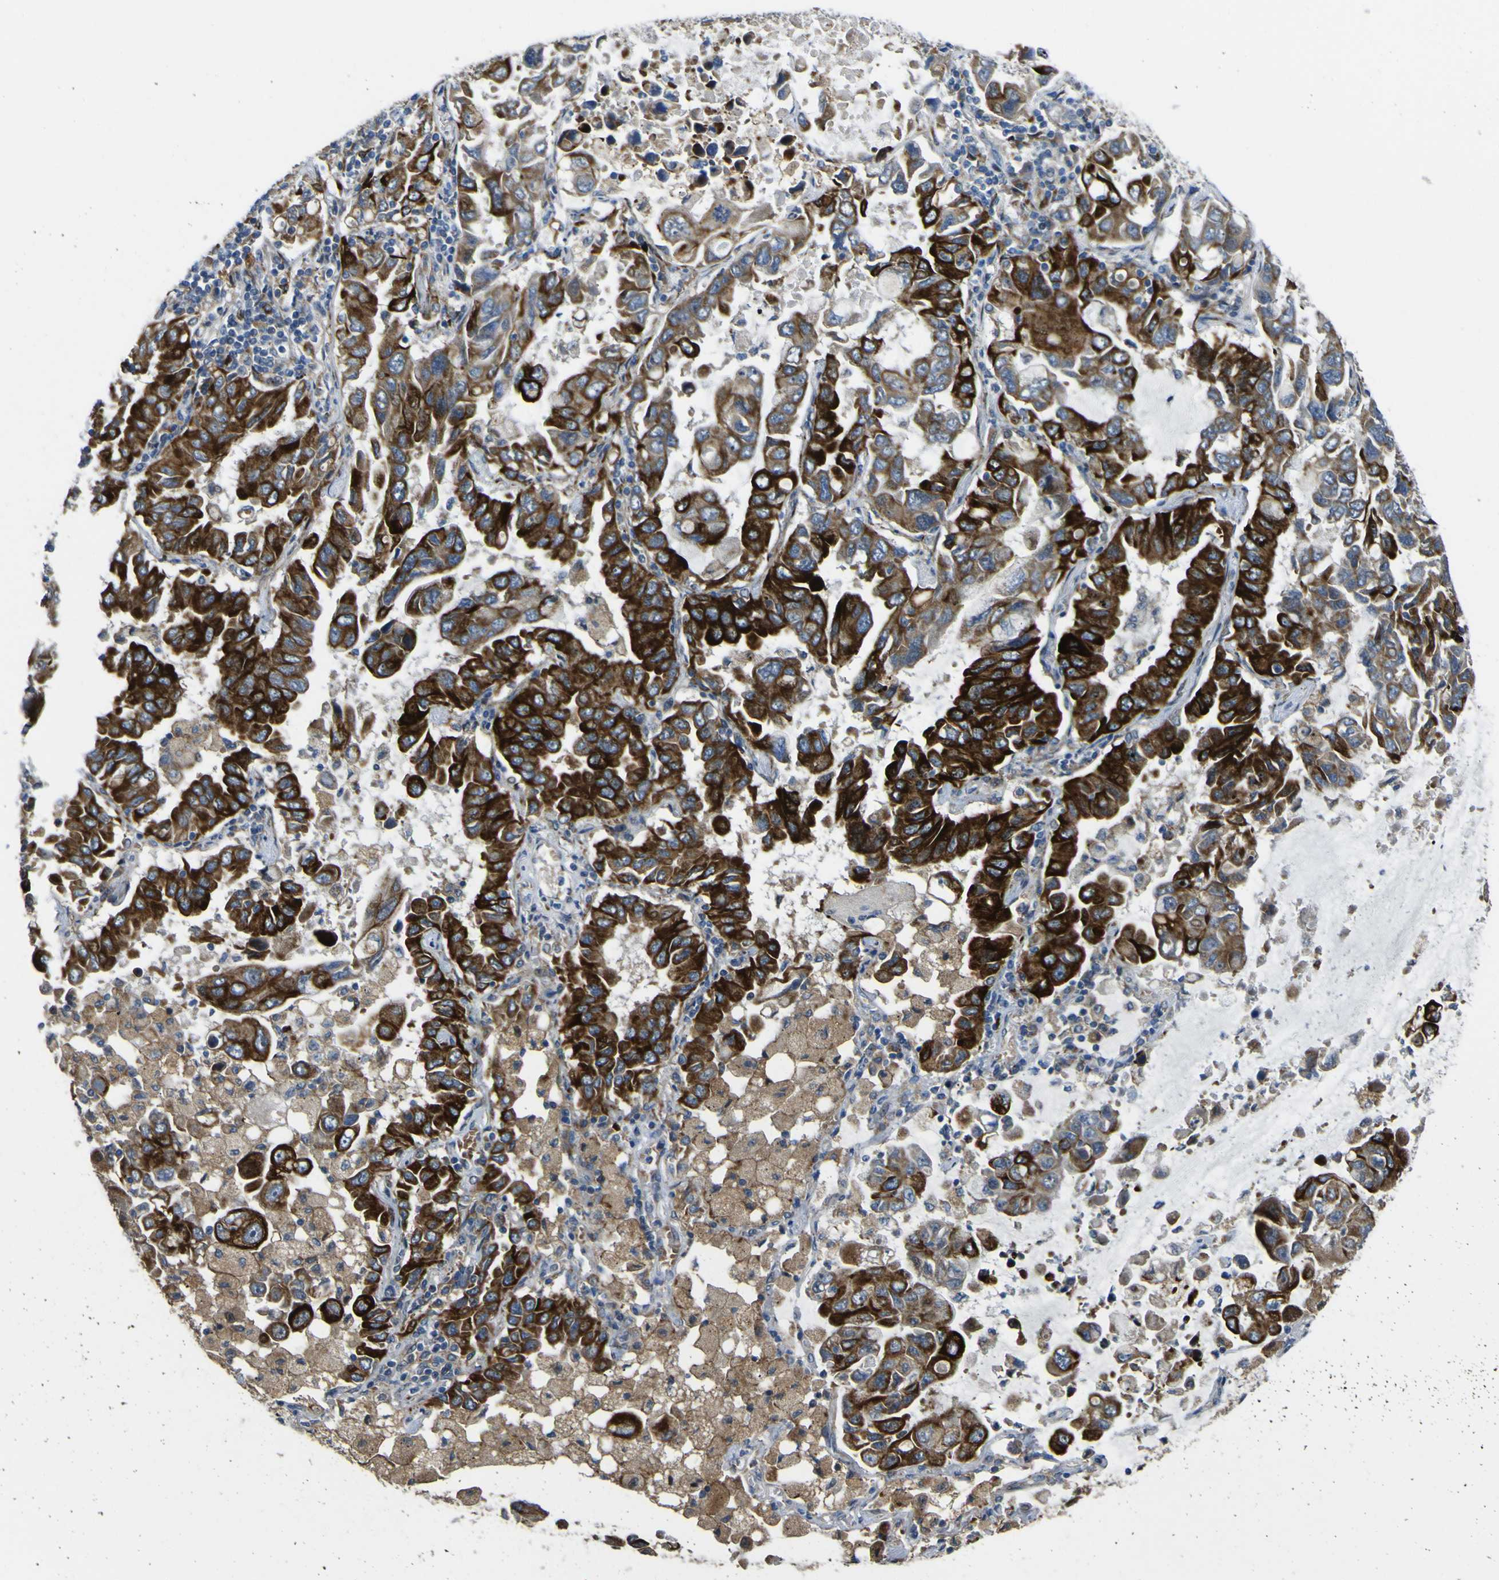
{"staining": {"intensity": "strong", "quantity": ">75%", "location": "cytoplasmic/membranous"}, "tissue": "lung cancer", "cell_type": "Tumor cells", "image_type": "cancer", "snomed": [{"axis": "morphology", "description": "Adenocarcinoma, NOS"}, {"axis": "topography", "description": "Lung"}], "caption": "Protein staining by IHC shows strong cytoplasmic/membranous positivity in about >75% of tumor cells in lung cancer. (DAB = brown stain, brightfield microscopy at high magnification).", "gene": "LBHD1", "patient": {"sex": "male", "age": 64}}